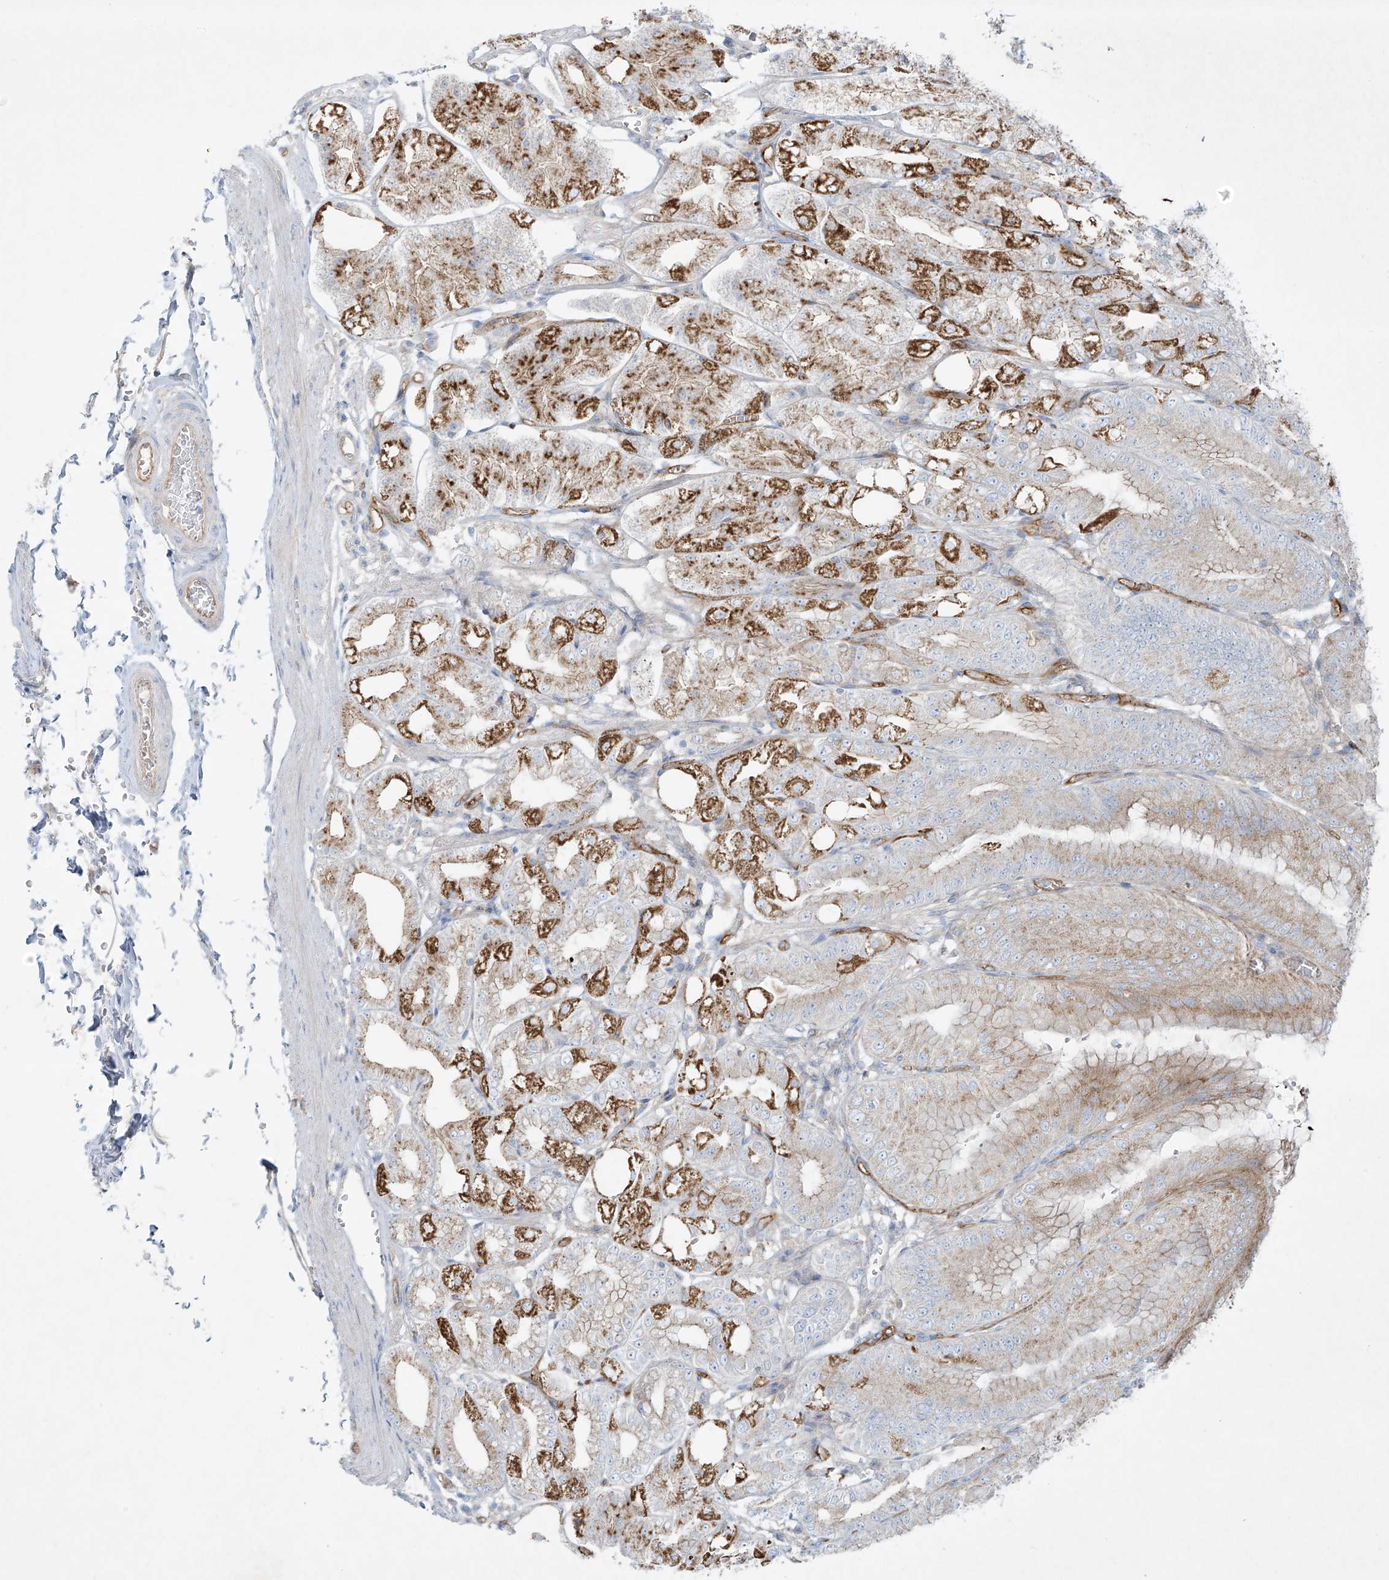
{"staining": {"intensity": "moderate", "quantity": "25%-75%", "location": "cytoplasmic/membranous"}, "tissue": "stomach", "cell_type": "Glandular cells", "image_type": "normal", "snomed": [{"axis": "morphology", "description": "Normal tissue, NOS"}, {"axis": "topography", "description": "Stomach, lower"}], "caption": "Immunohistochemistry (IHC) of unremarkable human stomach displays medium levels of moderate cytoplasmic/membranous expression in approximately 25%-75% of glandular cells. The staining is performed using DAB (3,3'-diaminobenzidine) brown chromogen to label protein expression. The nuclei are counter-stained blue using hematoxylin.", "gene": "VAMP5", "patient": {"sex": "male", "age": 71}}